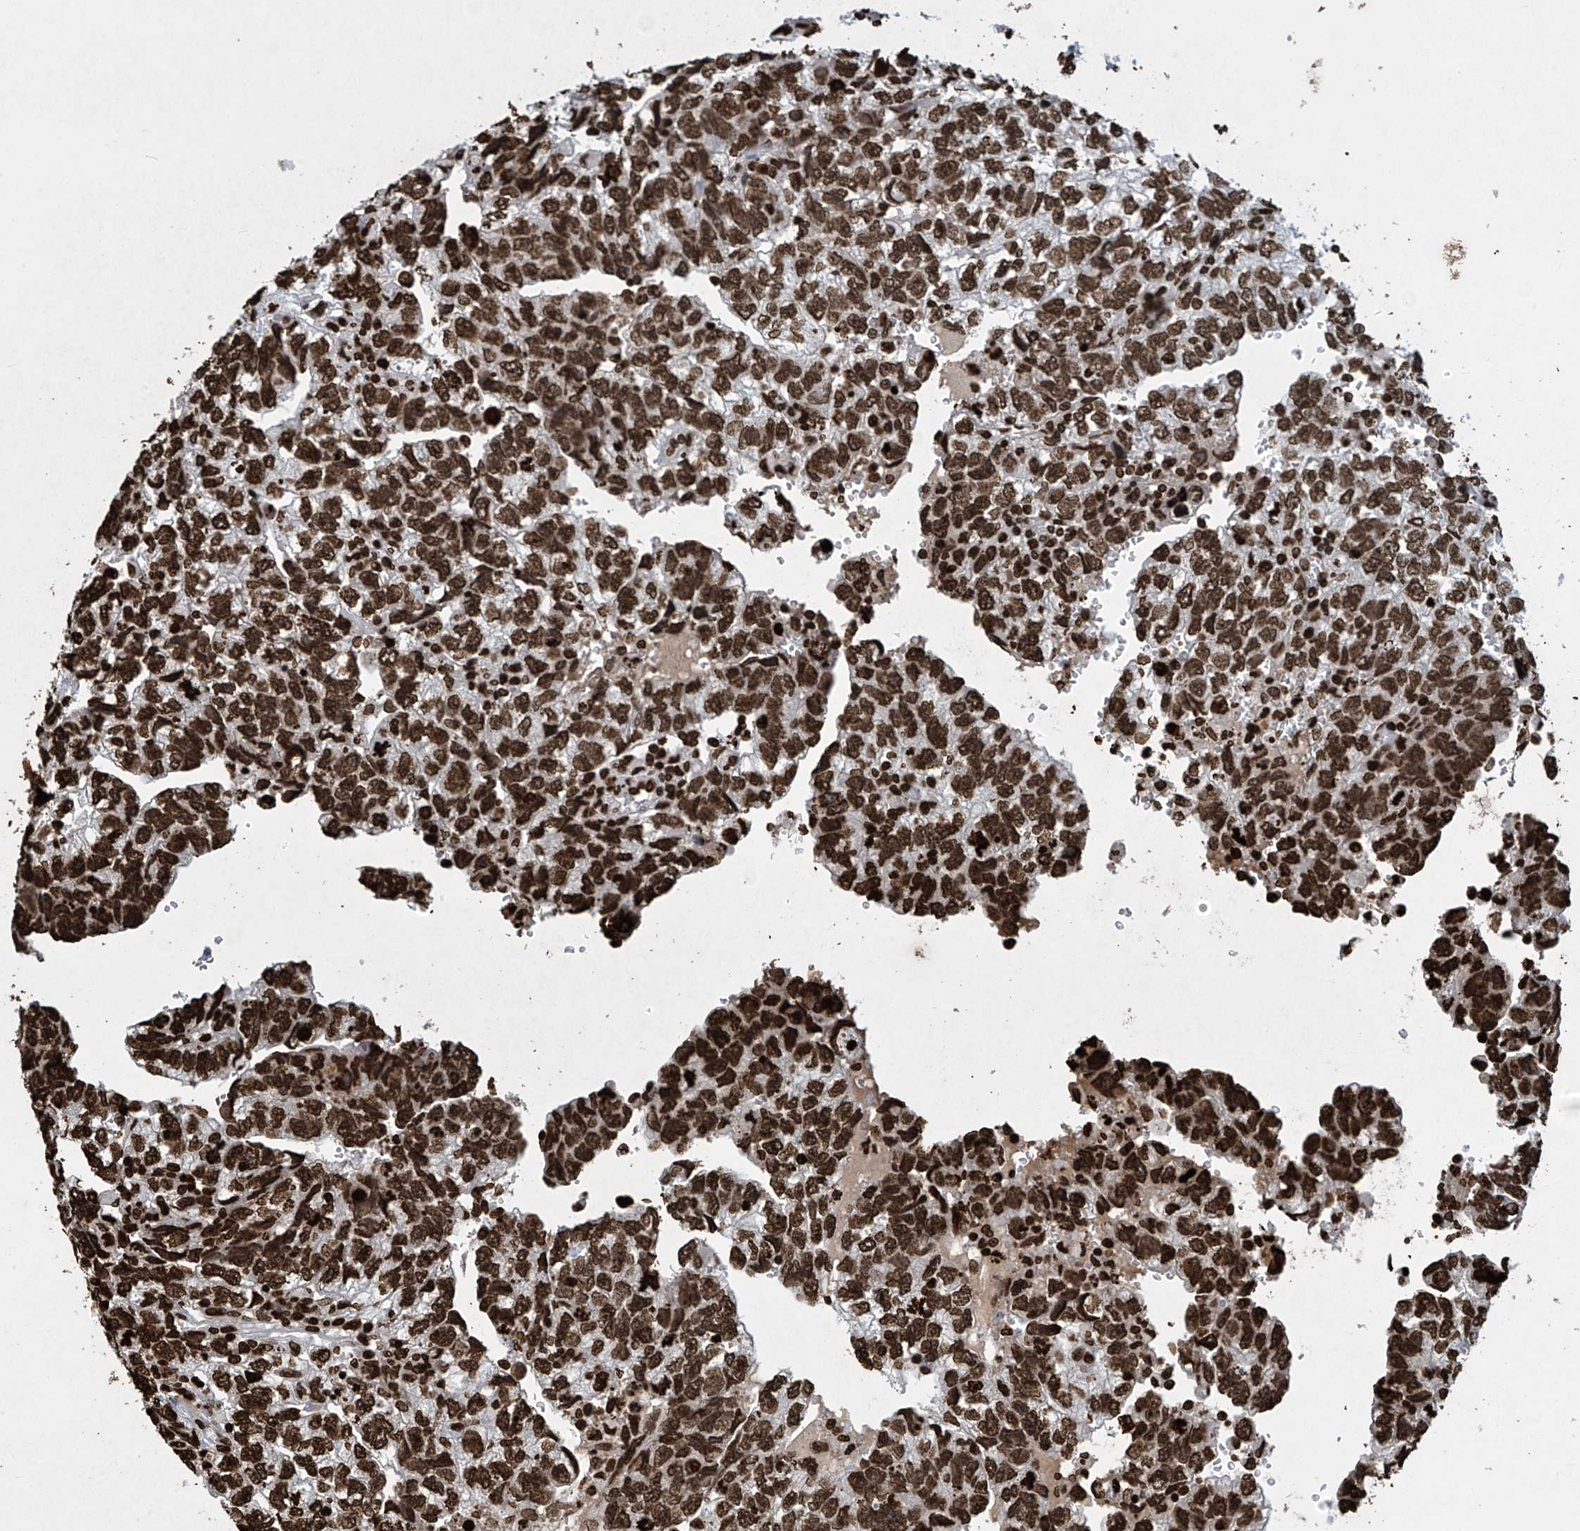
{"staining": {"intensity": "strong", "quantity": ">75%", "location": "nuclear"}, "tissue": "testis cancer", "cell_type": "Tumor cells", "image_type": "cancer", "snomed": [{"axis": "morphology", "description": "Carcinoma, Embryonal, NOS"}, {"axis": "topography", "description": "Testis"}], "caption": "Brown immunohistochemical staining in human testis cancer demonstrates strong nuclear positivity in about >75% of tumor cells.", "gene": "H3-3A", "patient": {"sex": "male", "age": 36}}